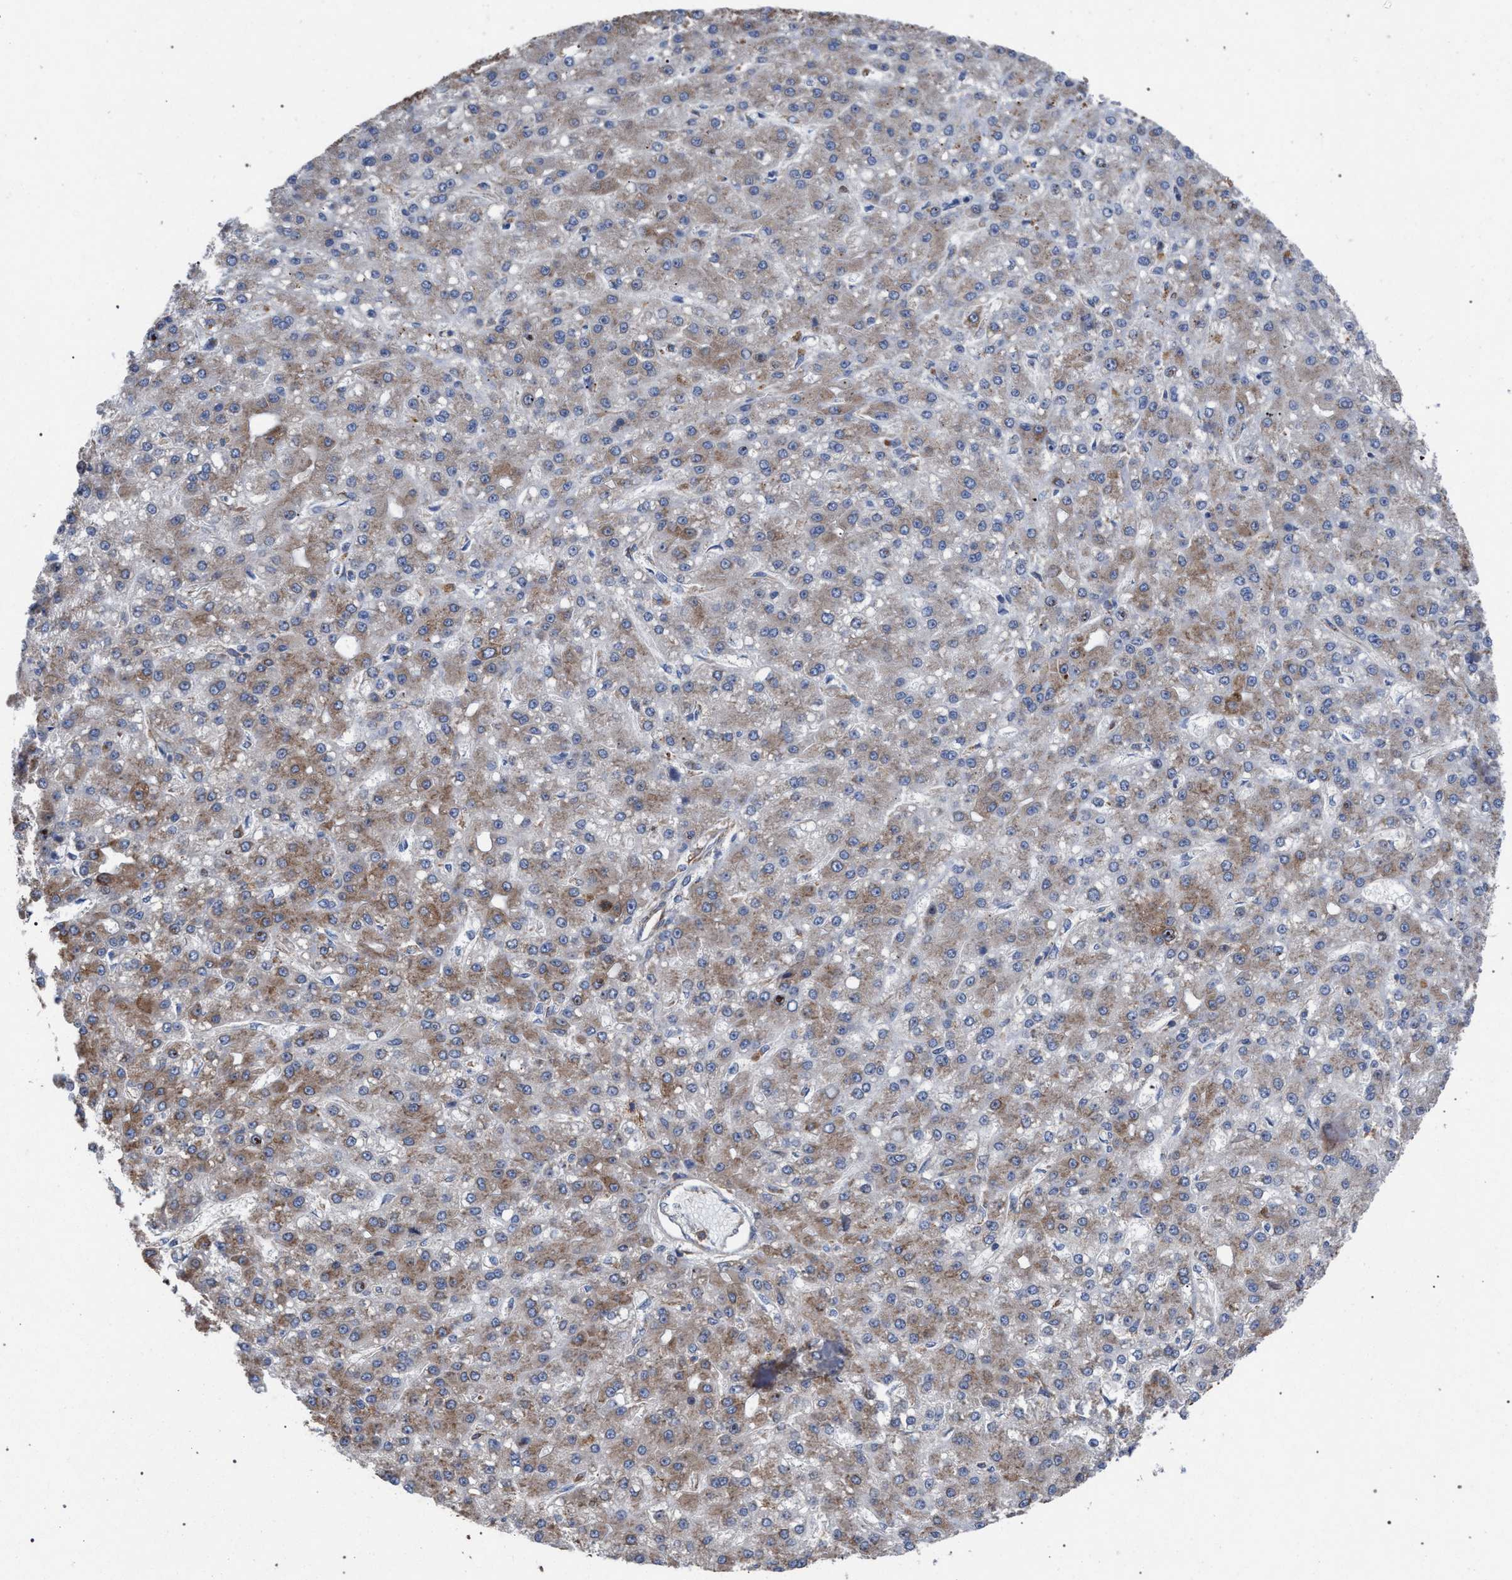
{"staining": {"intensity": "moderate", "quantity": "<25%", "location": "cytoplasmic/membranous"}, "tissue": "liver cancer", "cell_type": "Tumor cells", "image_type": "cancer", "snomed": [{"axis": "morphology", "description": "Carcinoma, Hepatocellular, NOS"}, {"axis": "topography", "description": "Liver"}], "caption": "Approximately <25% of tumor cells in human liver cancer exhibit moderate cytoplasmic/membranous protein staining as visualized by brown immunohistochemical staining.", "gene": "CDR2L", "patient": {"sex": "male", "age": 67}}